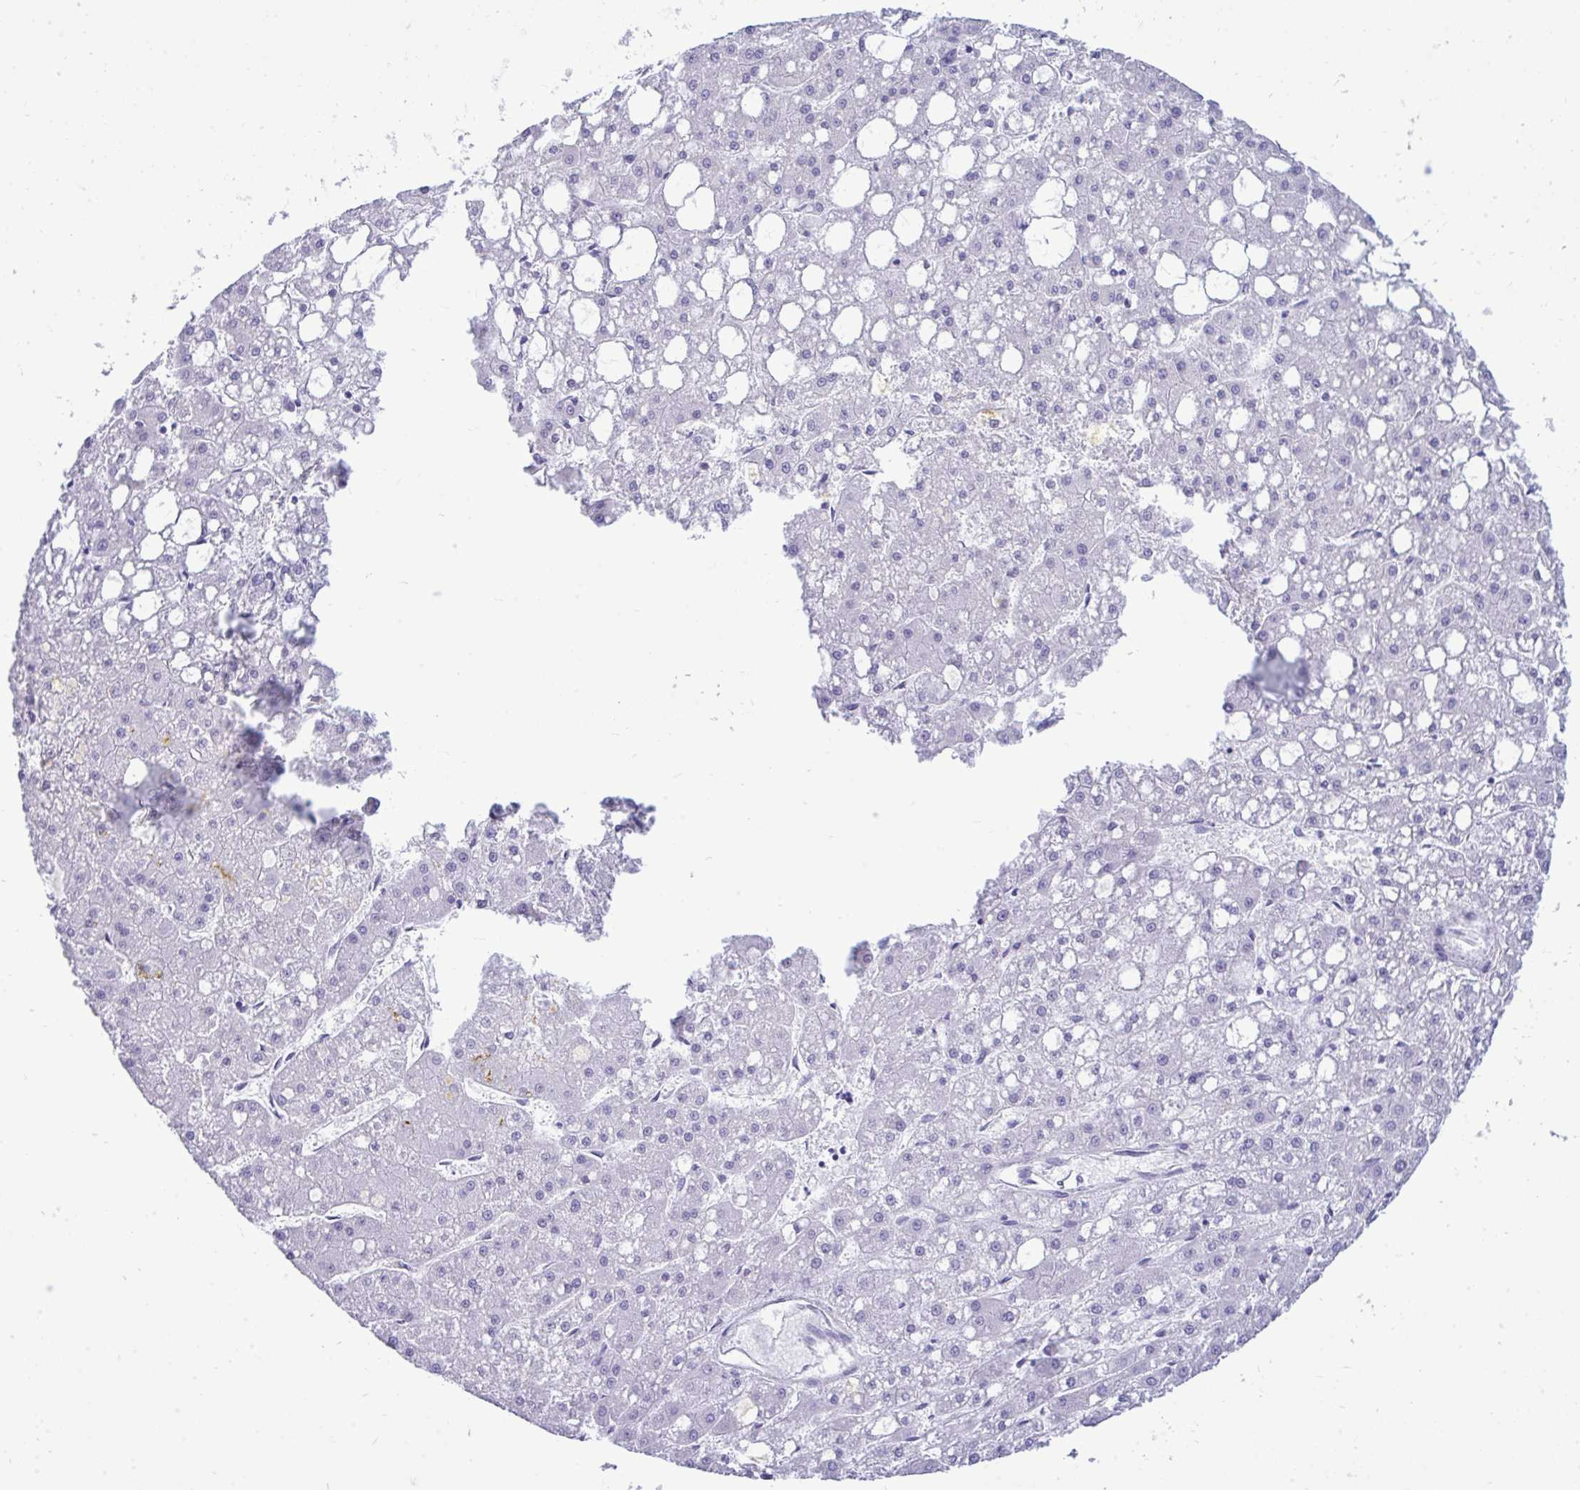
{"staining": {"intensity": "negative", "quantity": "none", "location": "none"}, "tissue": "liver cancer", "cell_type": "Tumor cells", "image_type": "cancer", "snomed": [{"axis": "morphology", "description": "Carcinoma, Hepatocellular, NOS"}, {"axis": "topography", "description": "Liver"}], "caption": "IHC micrograph of neoplastic tissue: human hepatocellular carcinoma (liver) stained with DAB demonstrates no significant protein staining in tumor cells.", "gene": "PRM2", "patient": {"sex": "male", "age": 67}}